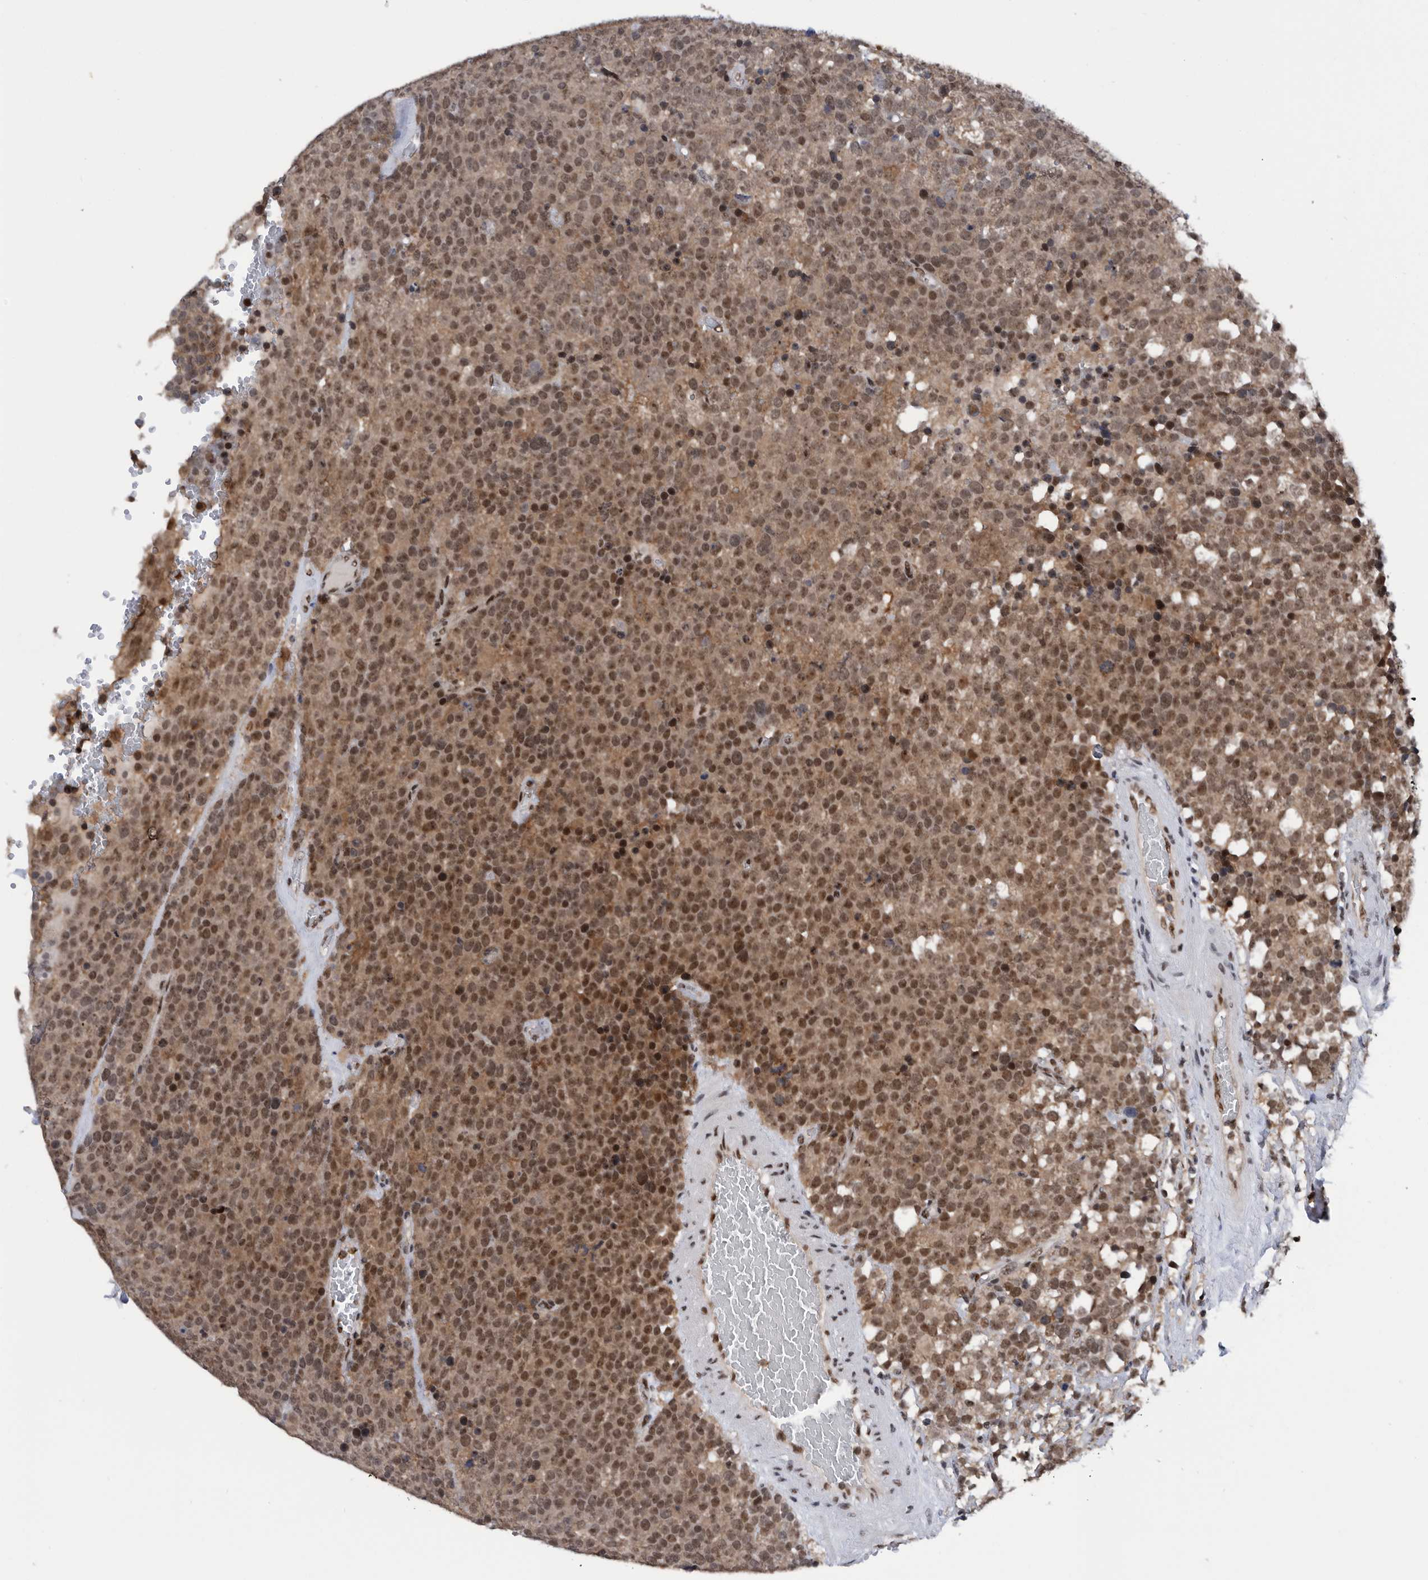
{"staining": {"intensity": "moderate", "quantity": ">75%", "location": "cytoplasmic/membranous,nuclear"}, "tissue": "testis cancer", "cell_type": "Tumor cells", "image_type": "cancer", "snomed": [{"axis": "morphology", "description": "Seminoma, NOS"}, {"axis": "topography", "description": "Testis"}], "caption": "Protein staining of testis seminoma tissue displays moderate cytoplasmic/membranous and nuclear expression in about >75% of tumor cells.", "gene": "ZNF260", "patient": {"sex": "male", "age": 71}}